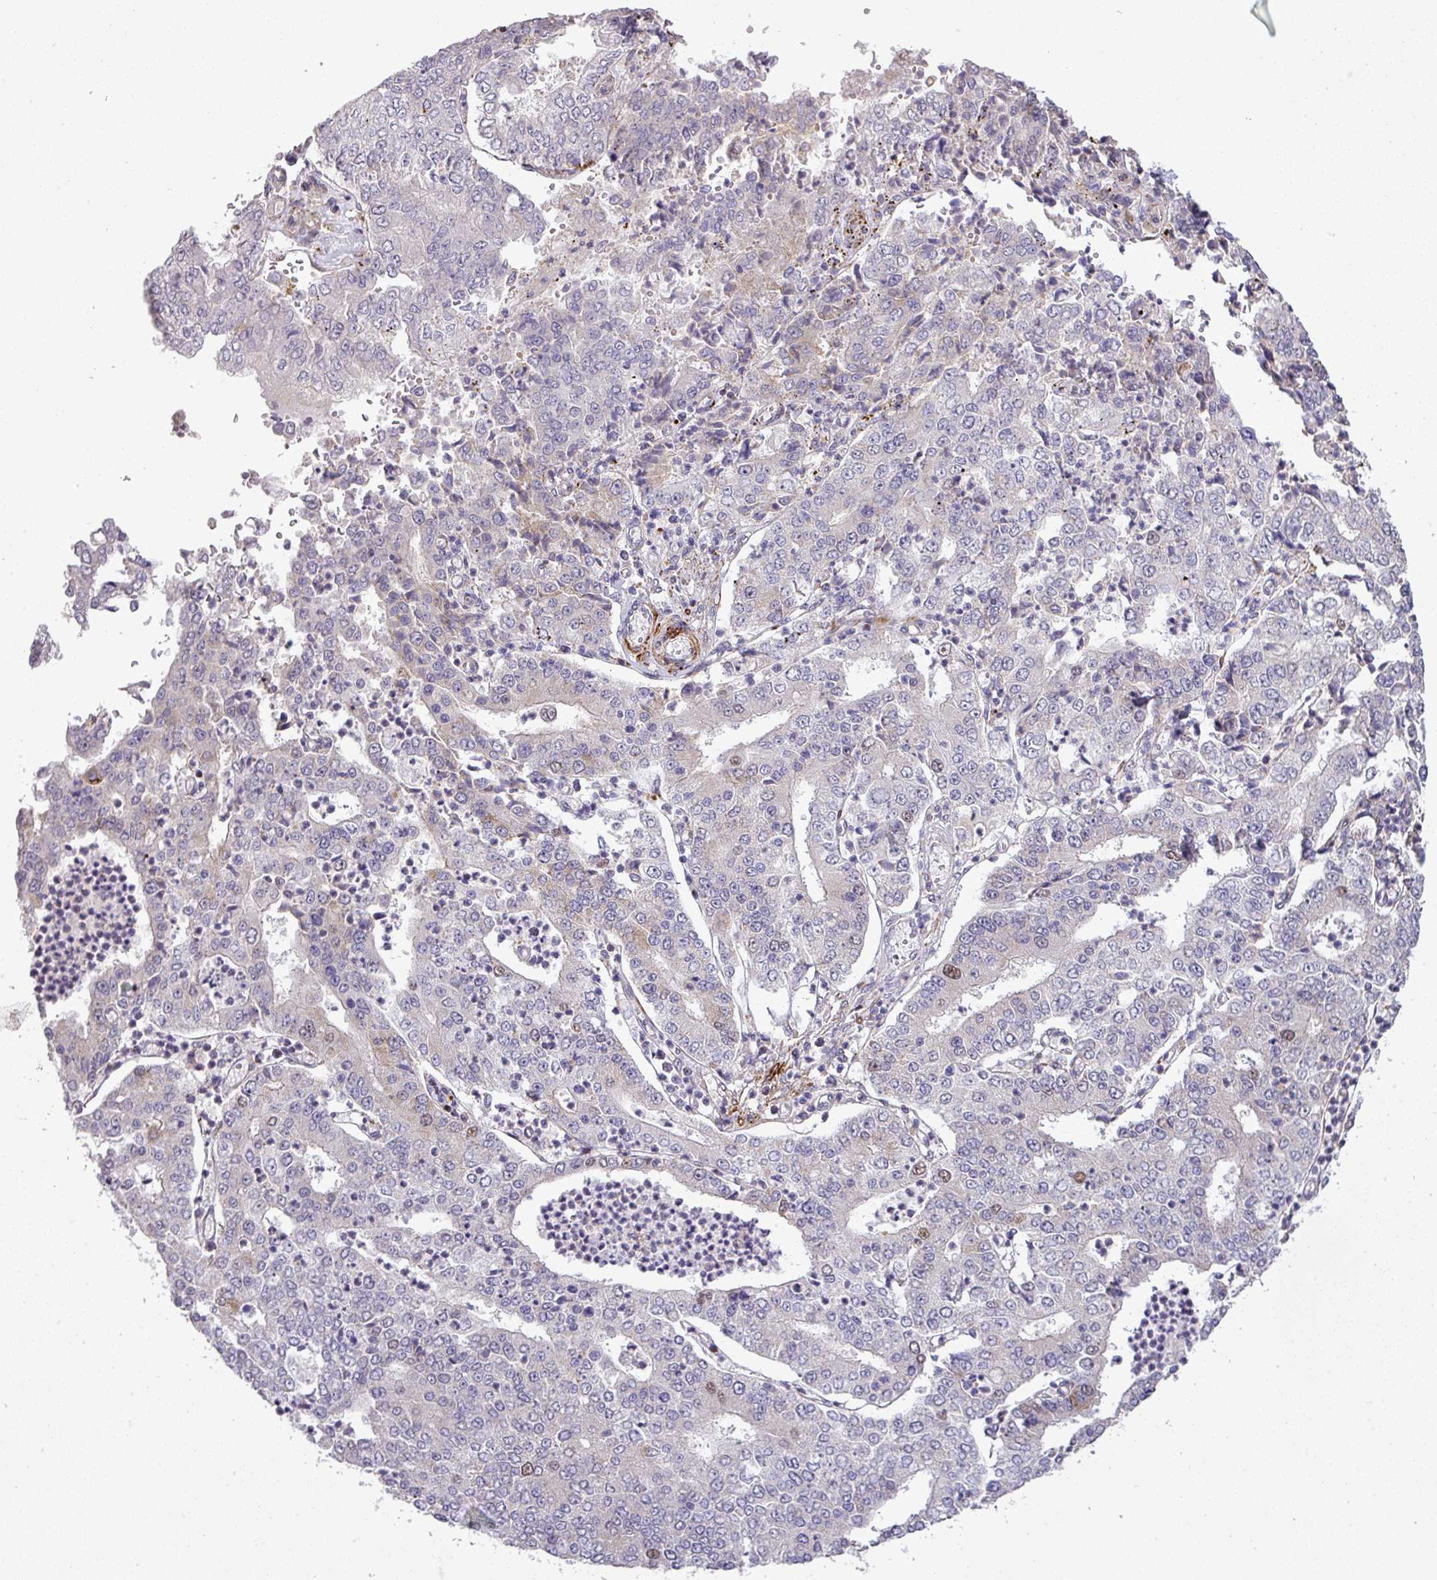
{"staining": {"intensity": "moderate", "quantity": "<25%", "location": "nuclear"}, "tissue": "stomach cancer", "cell_type": "Tumor cells", "image_type": "cancer", "snomed": [{"axis": "morphology", "description": "Adenocarcinoma, NOS"}, {"axis": "topography", "description": "Stomach"}], "caption": "This micrograph displays immunohistochemistry staining of human stomach cancer (adenocarcinoma), with low moderate nuclear positivity in approximately <25% of tumor cells.", "gene": "TPRA1", "patient": {"sex": "male", "age": 76}}